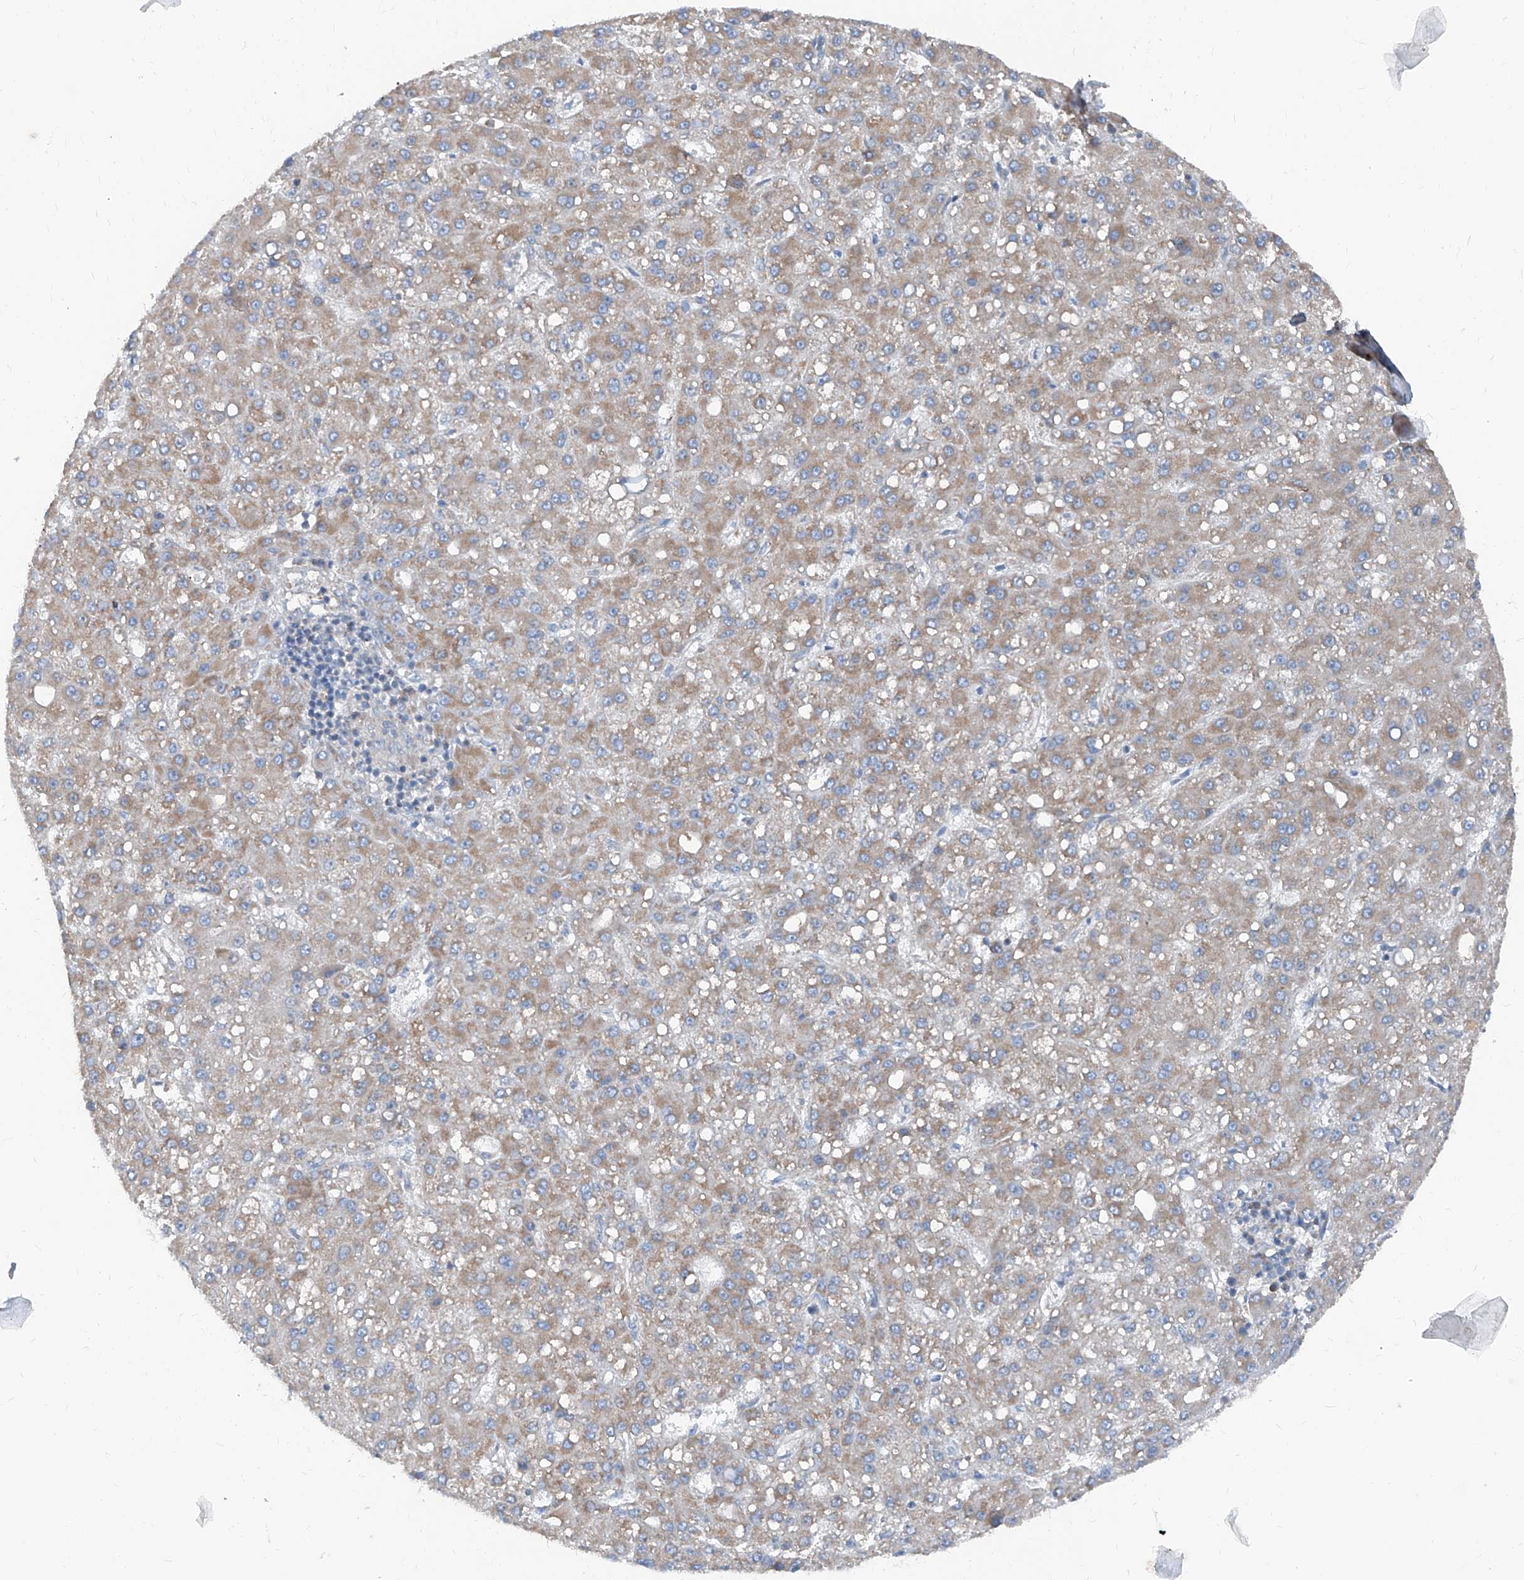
{"staining": {"intensity": "weak", "quantity": ">75%", "location": "cytoplasmic/membranous"}, "tissue": "liver cancer", "cell_type": "Tumor cells", "image_type": "cancer", "snomed": [{"axis": "morphology", "description": "Carcinoma, Hepatocellular, NOS"}, {"axis": "topography", "description": "Liver"}], "caption": "Liver hepatocellular carcinoma stained for a protein (brown) shows weak cytoplasmic/membranous positive staining in approximately >75% of tumor cells.", "gene": "GPAT3", "patient": {"sex": "male", "age": 67}}